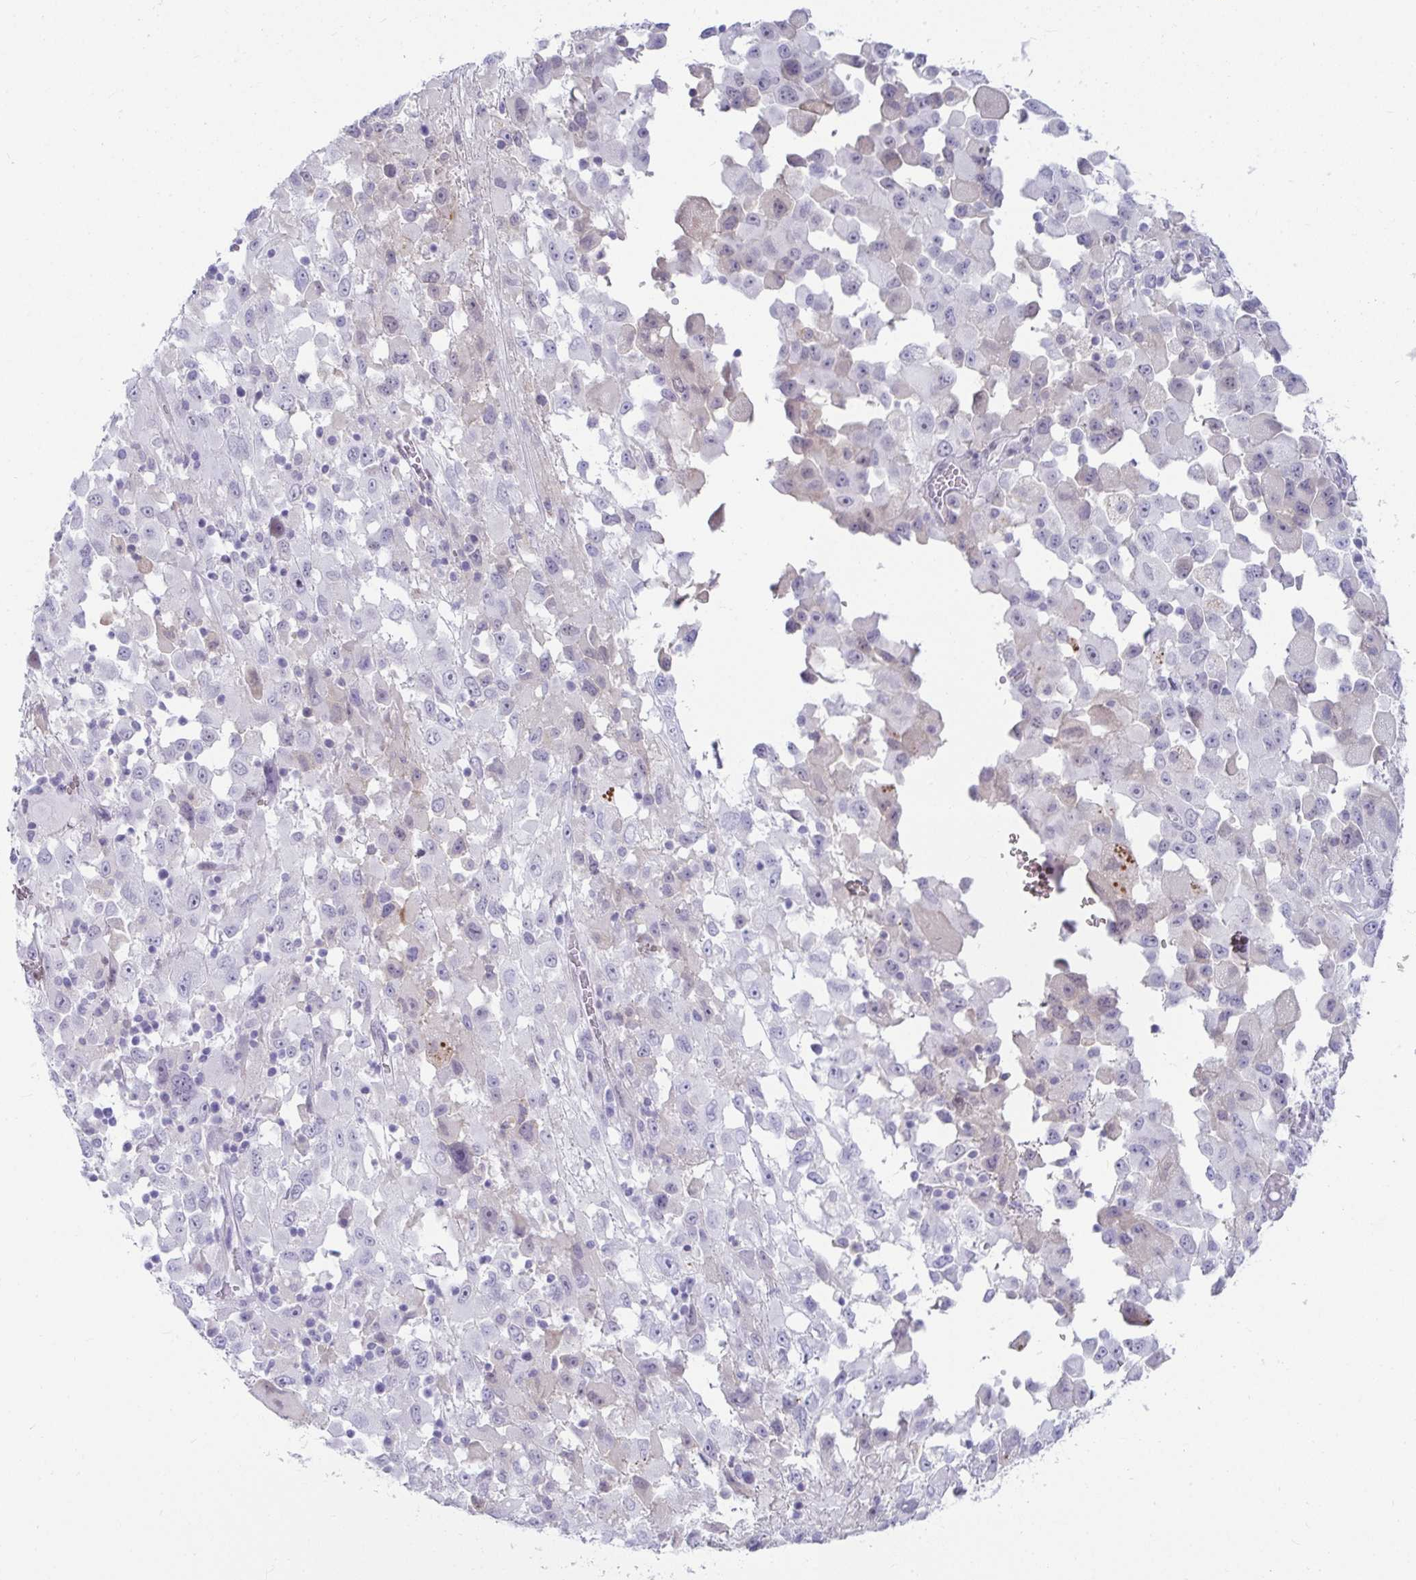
{"staining": {"intensity": "negative", "quantity": "none", "location": "none"}, "tissue": "melanoma", "cell_type": "Tumor cells", "image_type": "cancer", "snomed": [{"axis": "morphology", "description": "Malignant melanoma, Metastatic site"}, {"axis": "topography", "description": "Soft tissue"}], "caption": "An IHC image of melanoma is shown. There is no staining in tumor cells of melanoma.", "gene": "NPY", "patient": {"sex": "male", "age": 50}}